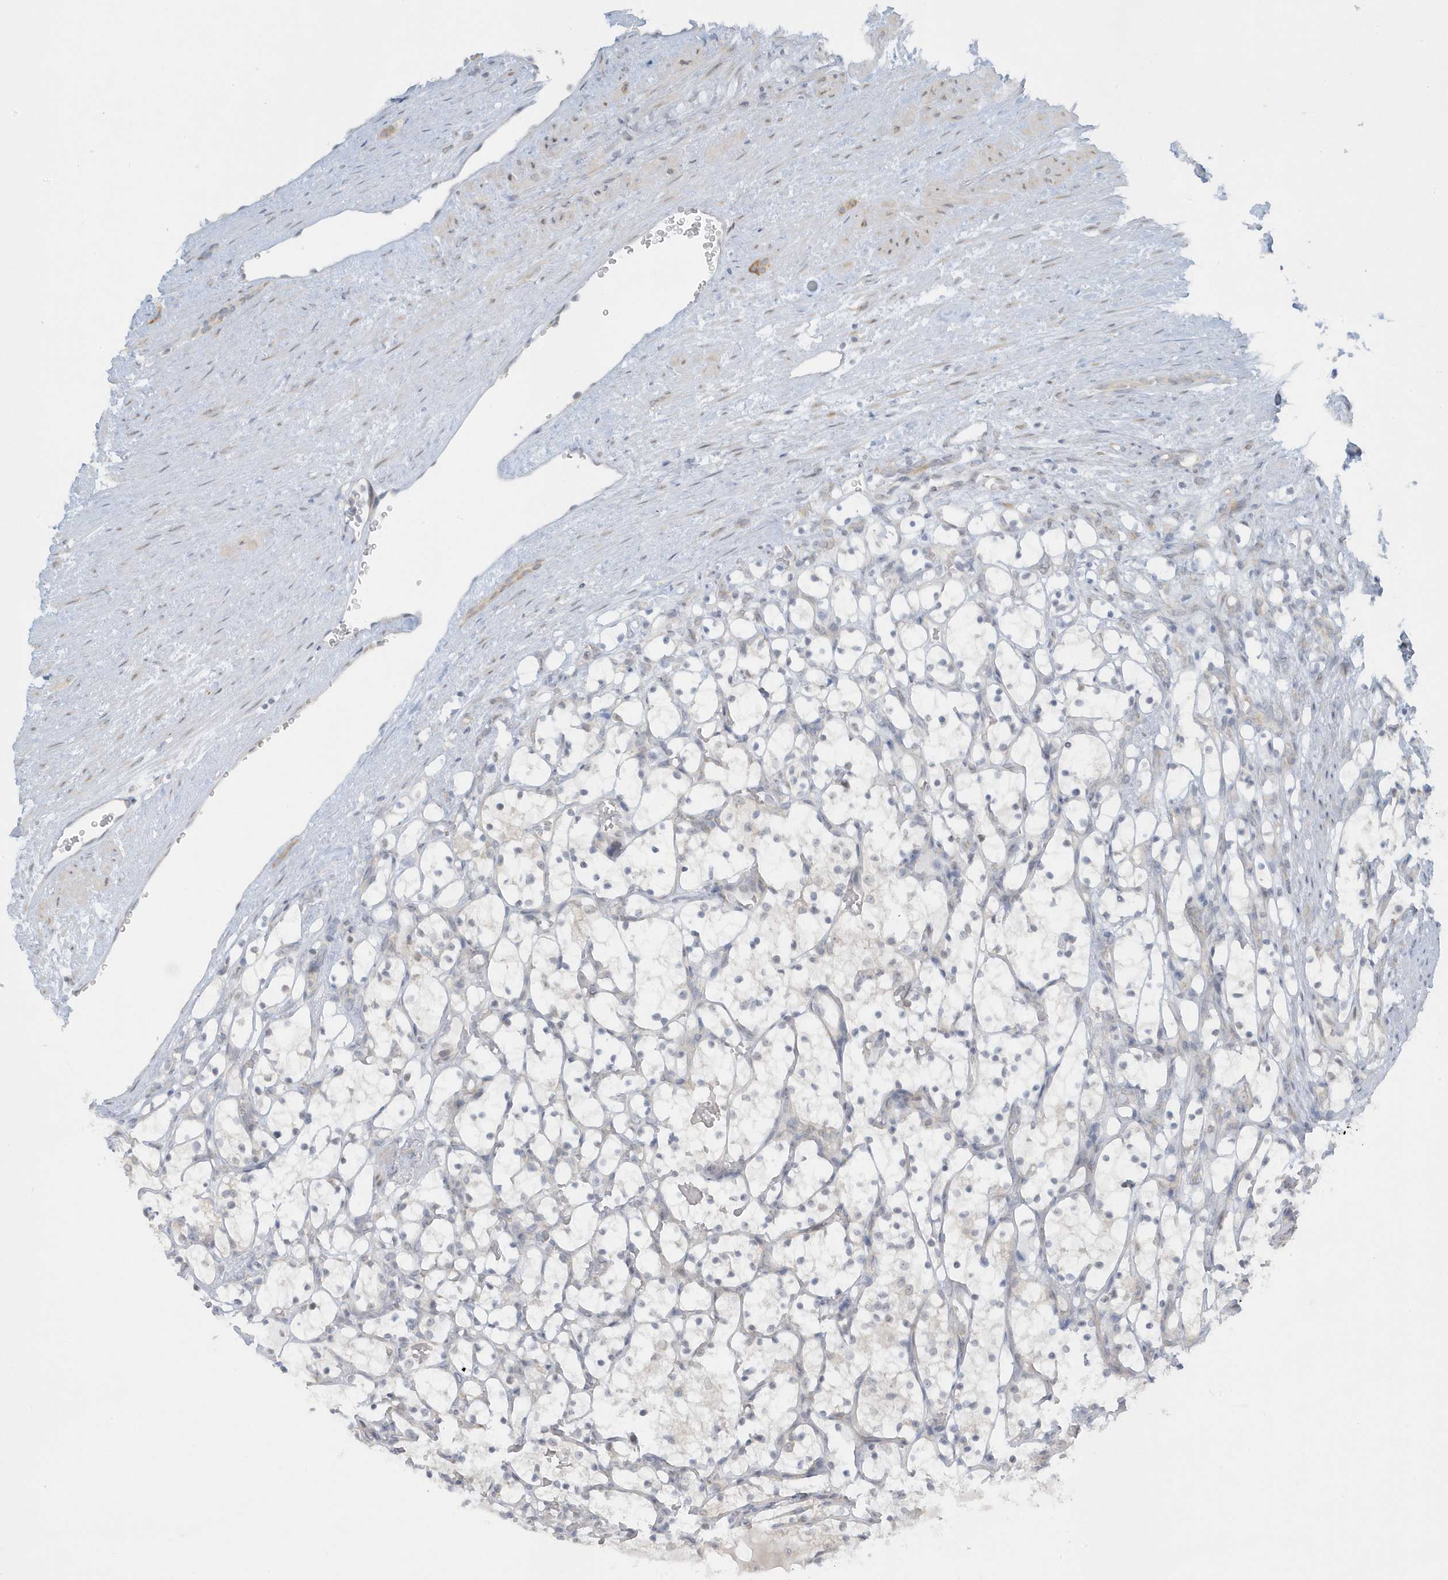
{"staining": {"intensity": "negative", "quantity": "none", "location": "none"}, "tissue": "renal cancer", "cell_type": "Tumor cells", "image_type": "cancer", "snomed": [{"axis": "morphology", "description": "Adenocarcinoma, NOS"}, {"axis": "topography", "description": "Kidney"}], "caption": "Human adenocarcinoma (renal) stained for a protein using immunohistochemistry exhibits no expression in tumor cells.", "gene": "SCN3A", "patient": {"sex": "female", "age": 69}}